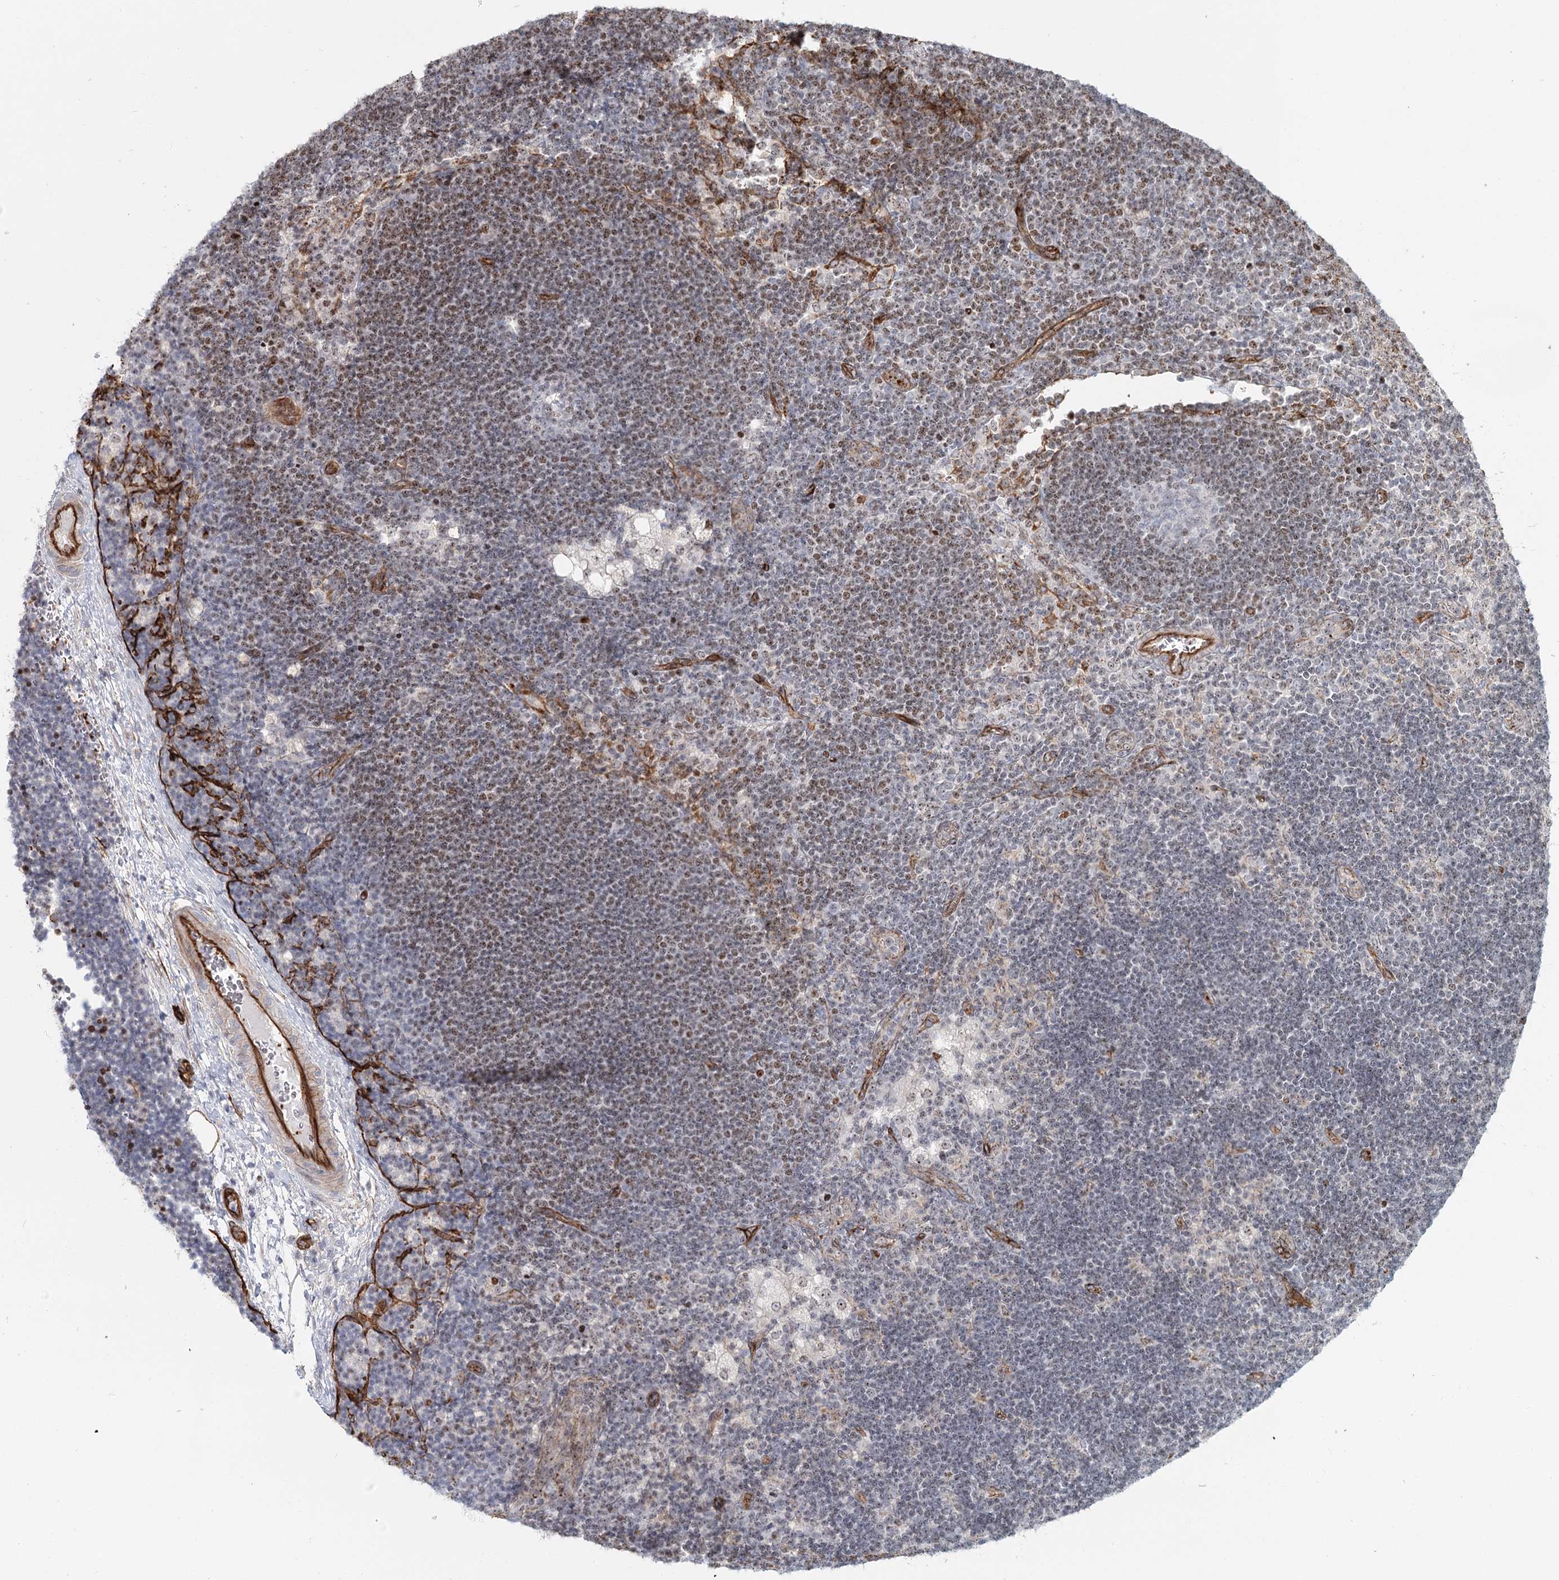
{"staining": {"intensity": "negative", "quantity": "none", "location": "none"}, "tissue": "lymph node", "cell_type": "Germinal center cells", "image_type": "normal", "snomed": [{"axis": "morphology", "description": "Normal tissue, NOS"}, {"axis": "topography", "description": "Lymph node"}], "caption": "Benign lymph node was stained to show a protein in brown. There is no significant staining in germinal center cells. The staining is performed using DAB (3,3'-diaminobenzidine) brown chromogen with nuclei counter-stained in using hematoxylin.", "gene": "ZFYVE28", "patient": {"sex": "male", "age": 24}}